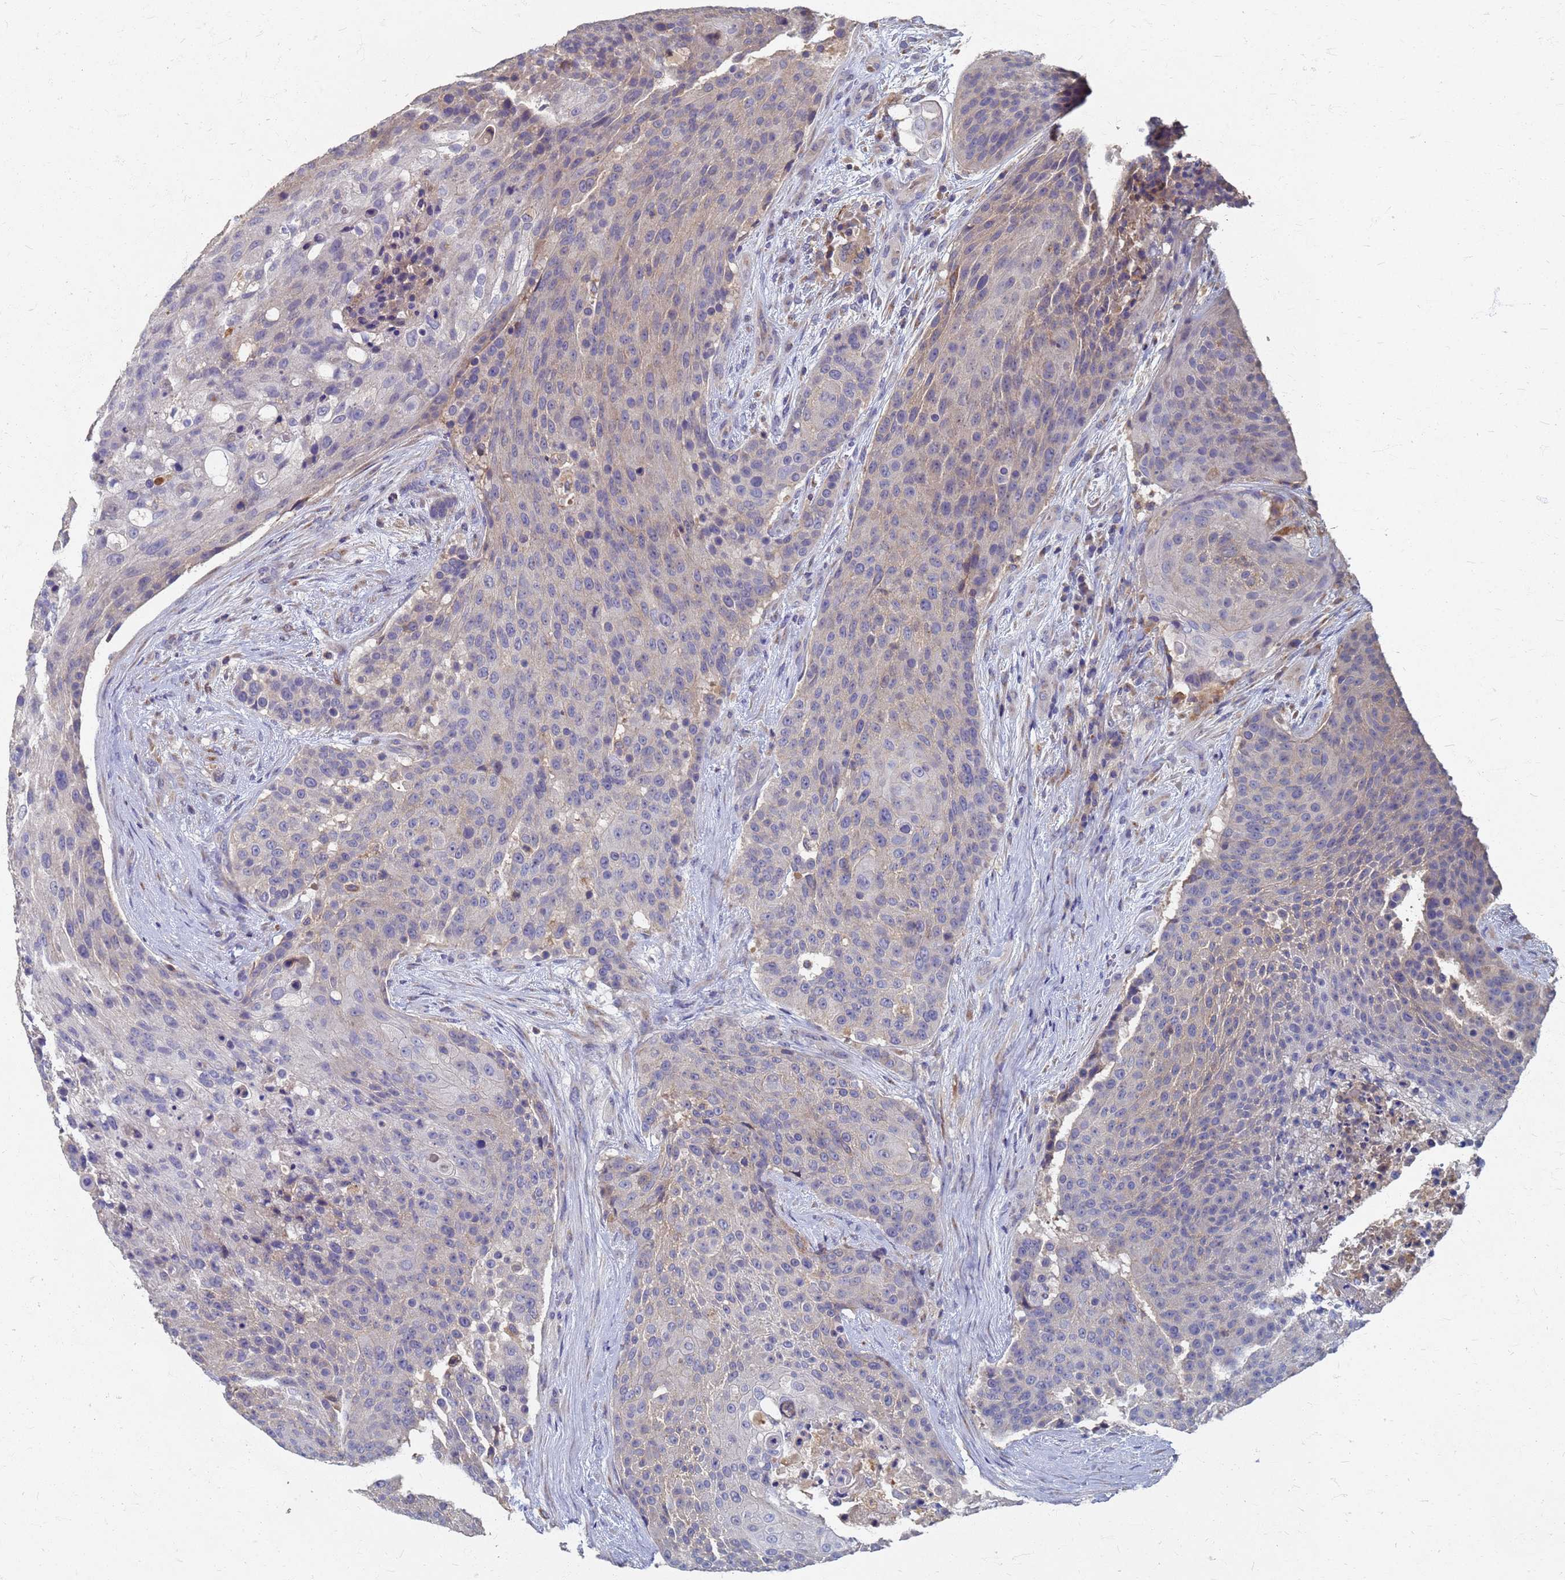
{"staining": {"intensity": "weak", "quantity": "25%-75%", "location": "cytoplasmic/membranous"}, "tissue": "urothelial cancer", "cell_type": "Tumor cells", "image_type": "cancer", "snomed": [{"axis": "morphology", "description": "Urothelial carcinoma, High grade"}, {"axis": "topography", "description": "Urinary bladder"}], "caption": "The photomicrograph reveals staining of urothelial cancer, revealing weak cytoplasmic/membranous protein expression (brown color) within tumor cells. The staining was performed using DAB (3,3'-diaminobenzidine), with brown indicating positive protein expression. Nuclei are stained blue with hematoxylin.", "gene": "KRCC1", "patient": {"sex": "female", "age": 63}}